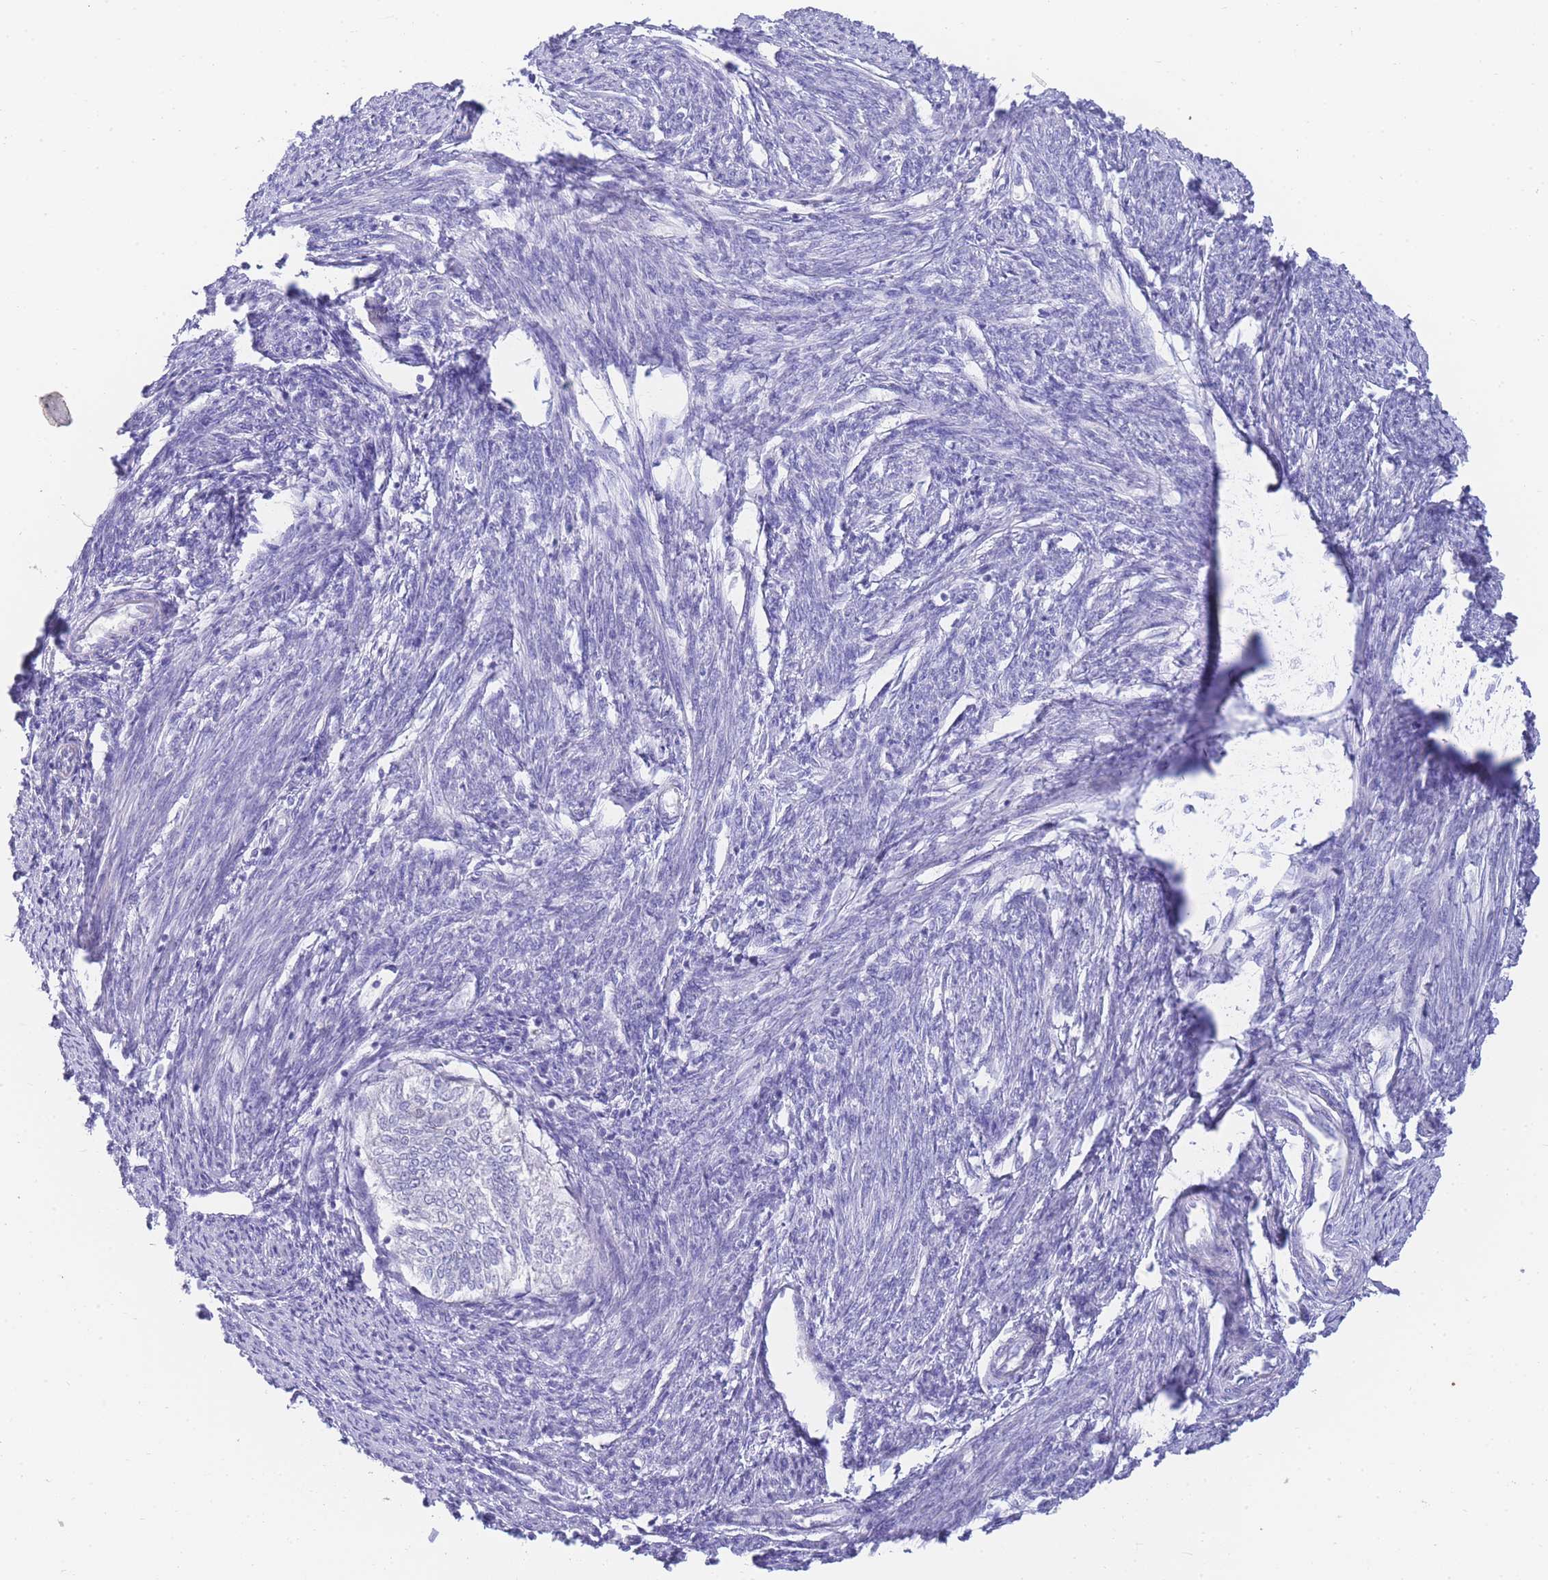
{"staining": {"intensity": "negative", "quantity": "none", "location": "none"}, "tissue": "smooth muscle", "cell_type": "Smooth muscle cells", "image_type": "normal", "snomed": [{"axis": "morphology", "description": "Normal tissue, NOS"}, {"axis": "topography", "description": "Smooth muscle"}, {"axis": "topography", "description": "Uterus"}], "caption": "An immunohistochemistry (IHC) histopathology image of unremarkable smooth muscle is shown. There is no staining in smooth muscle cells of smooth muscle. The staining is performed using DAB brown chromogen with nuclei counter-stained in using hematoxylin.", "gene": "LRRC37A2", "patient": {"sex": "female", "age": 59}}